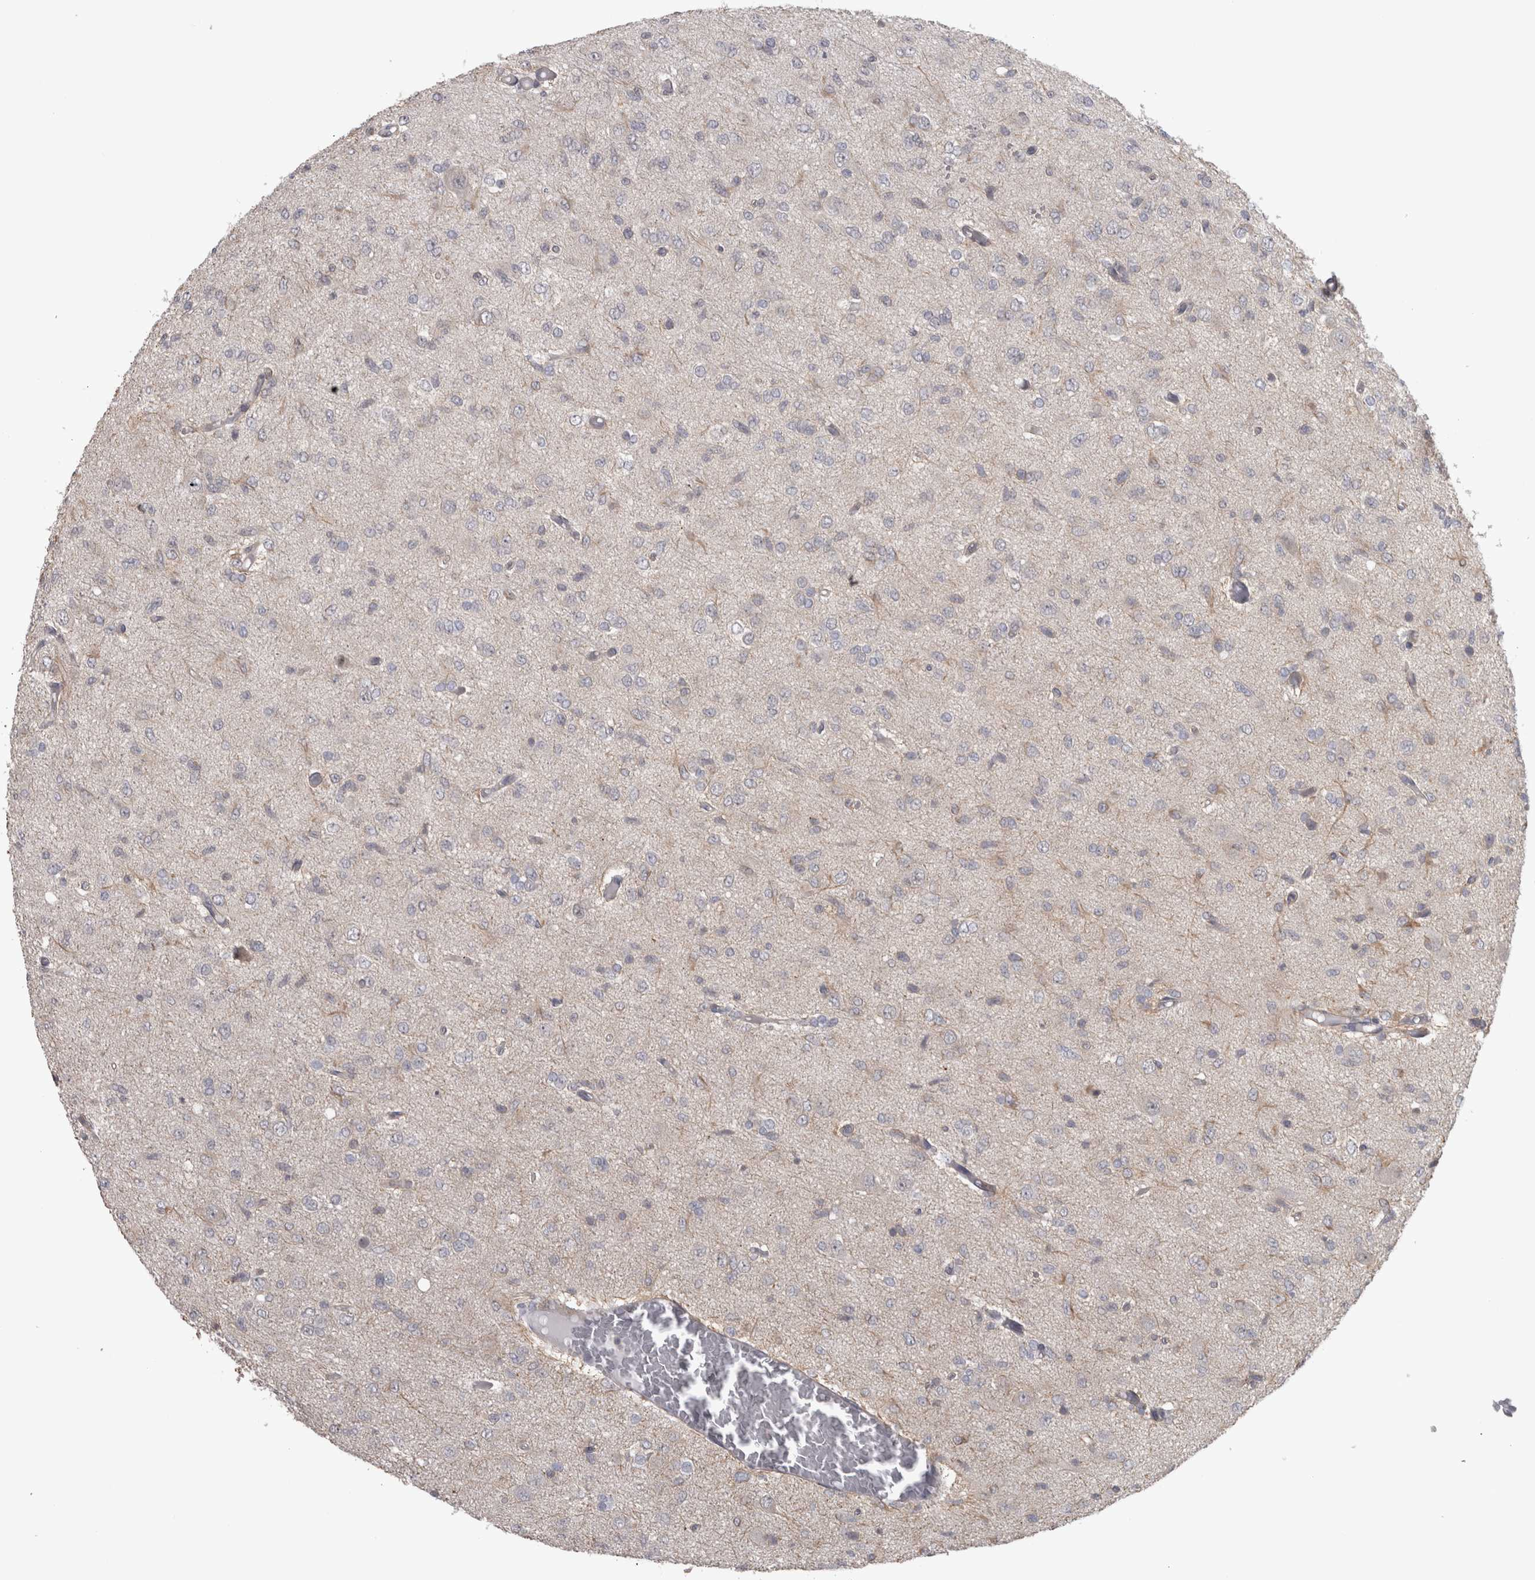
{"staining": {"intensity": "negative", "quantity": "none", "location": "none"}, "tissue": "glioma", "cell_type": "Tumor cells", "image_type": "cancer", "snomed": [{"axis": "morphology", "description": "Glioma, malignant, High grade"}, {"axis": "topography", "description": "Brain"}], "caption": "Protein analysis of high-grade glioma (malignant) demonstrates no significant positivity in tumor cells. Brightfield microscopy of immunohistochemistry (IHC) stained with DAB (brown) and hematoxylin (blue), captured at high magnification.", "gene": "PPP1R12B", "patient": {"sex": "female", "age": 59}}